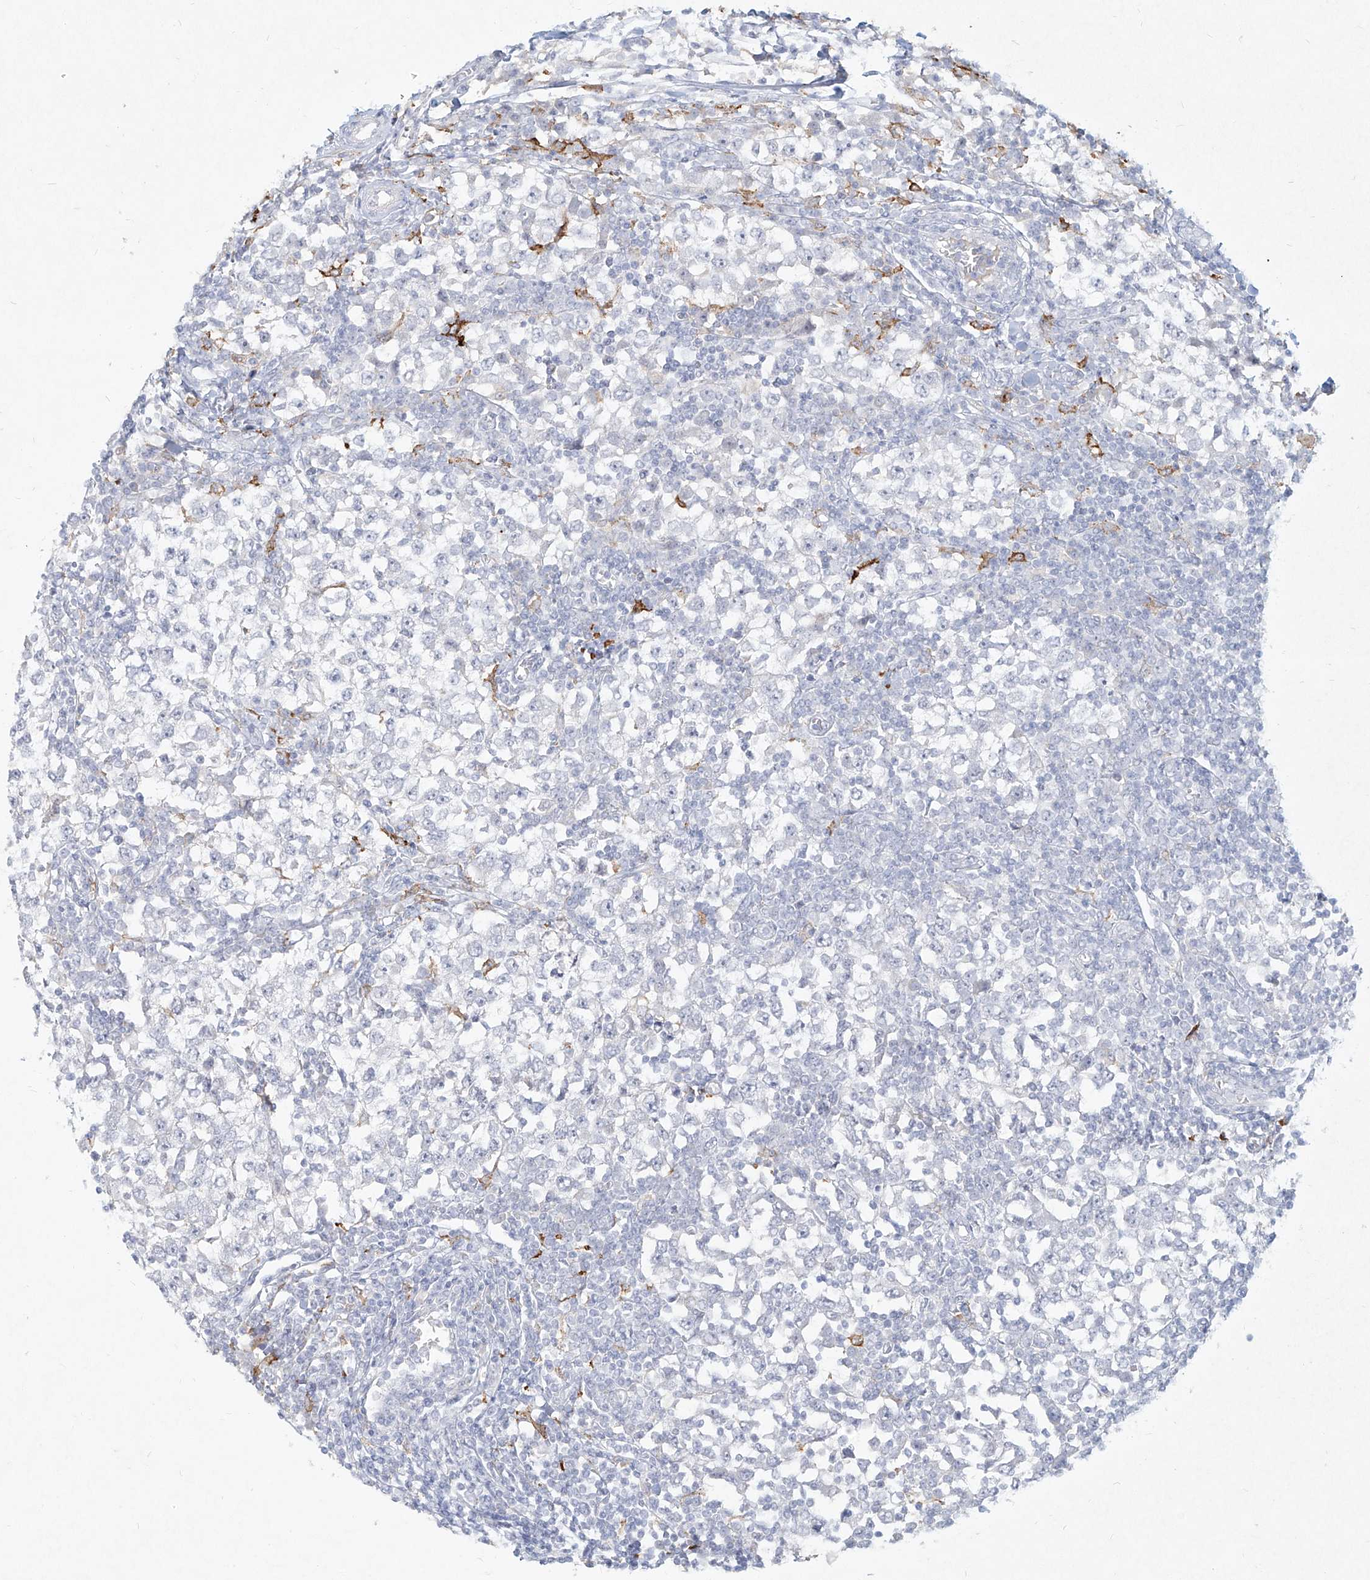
{"staining": {"intensity": "negative", "quantity": "none", "location": "none"}, "tissue": "testis cancer", "cell_type": "Tumor cells", "image_type": "cancer", "snomed": [{"axis": "morphology", "description": "Seminoma, NOS"}, {"axis": "topography", "description": "Testis"}], "caption": "Immunohistochemistry (IHC) of seminoma (testis) shows no staining in tumor cells.", "gene": "CD209", "patient": {"sex": "male", "age": 65}}